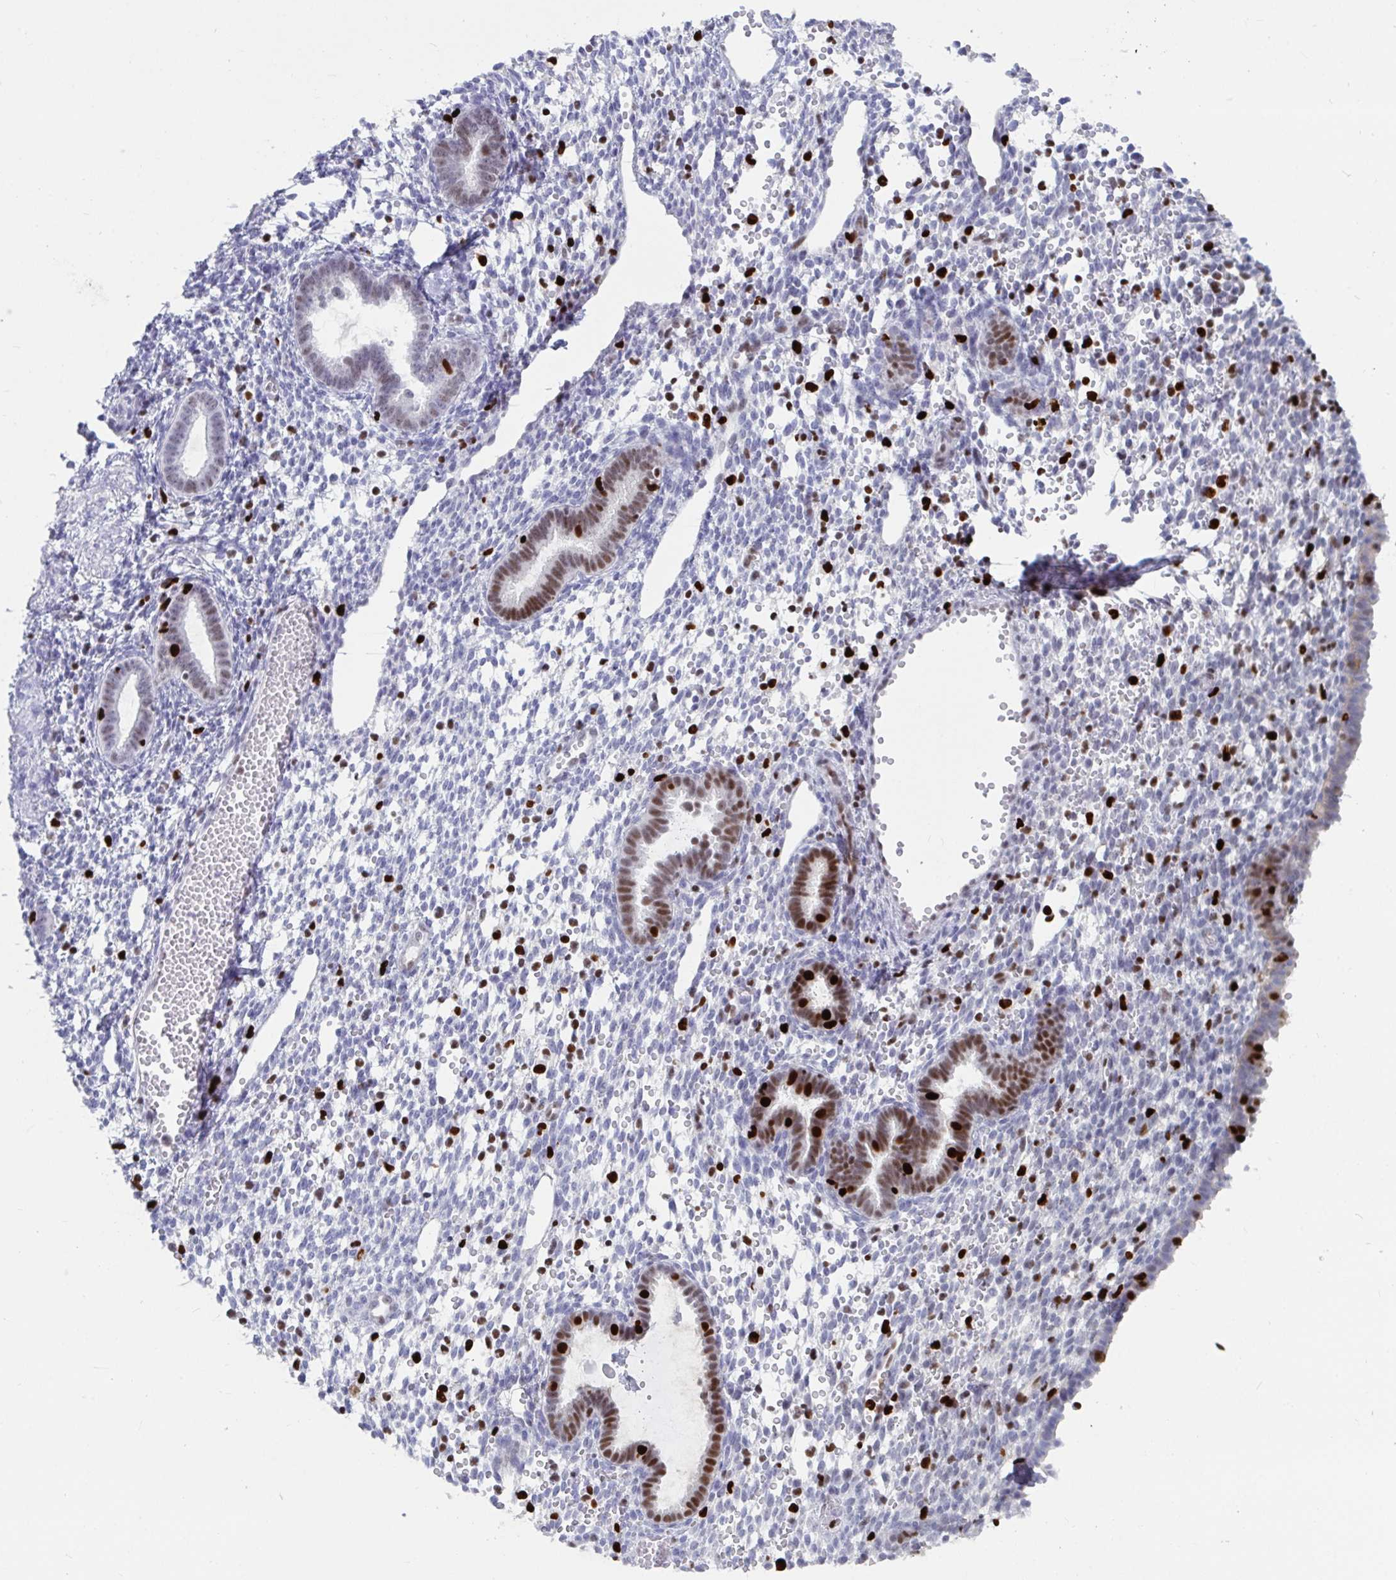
{"staining": {"intensity": "negative", "quantity": "none", "location": "none"}, "tissue": "endometrium", "cell_type": "Cells in endometrial stroma", "image_type": "normal", "snomed": [{"axis": "morphology", "description": "Normal tissue, NOS"}, {"axis": "topography", "description": "Endometrium"}], "caption": "DAB immunohistochemical staining of unremarkable human endometrium shows no significant expression in cells in endometrial stroma.", "gene": "ZNF586", "patient": {"sex": "female", "age": 36}}